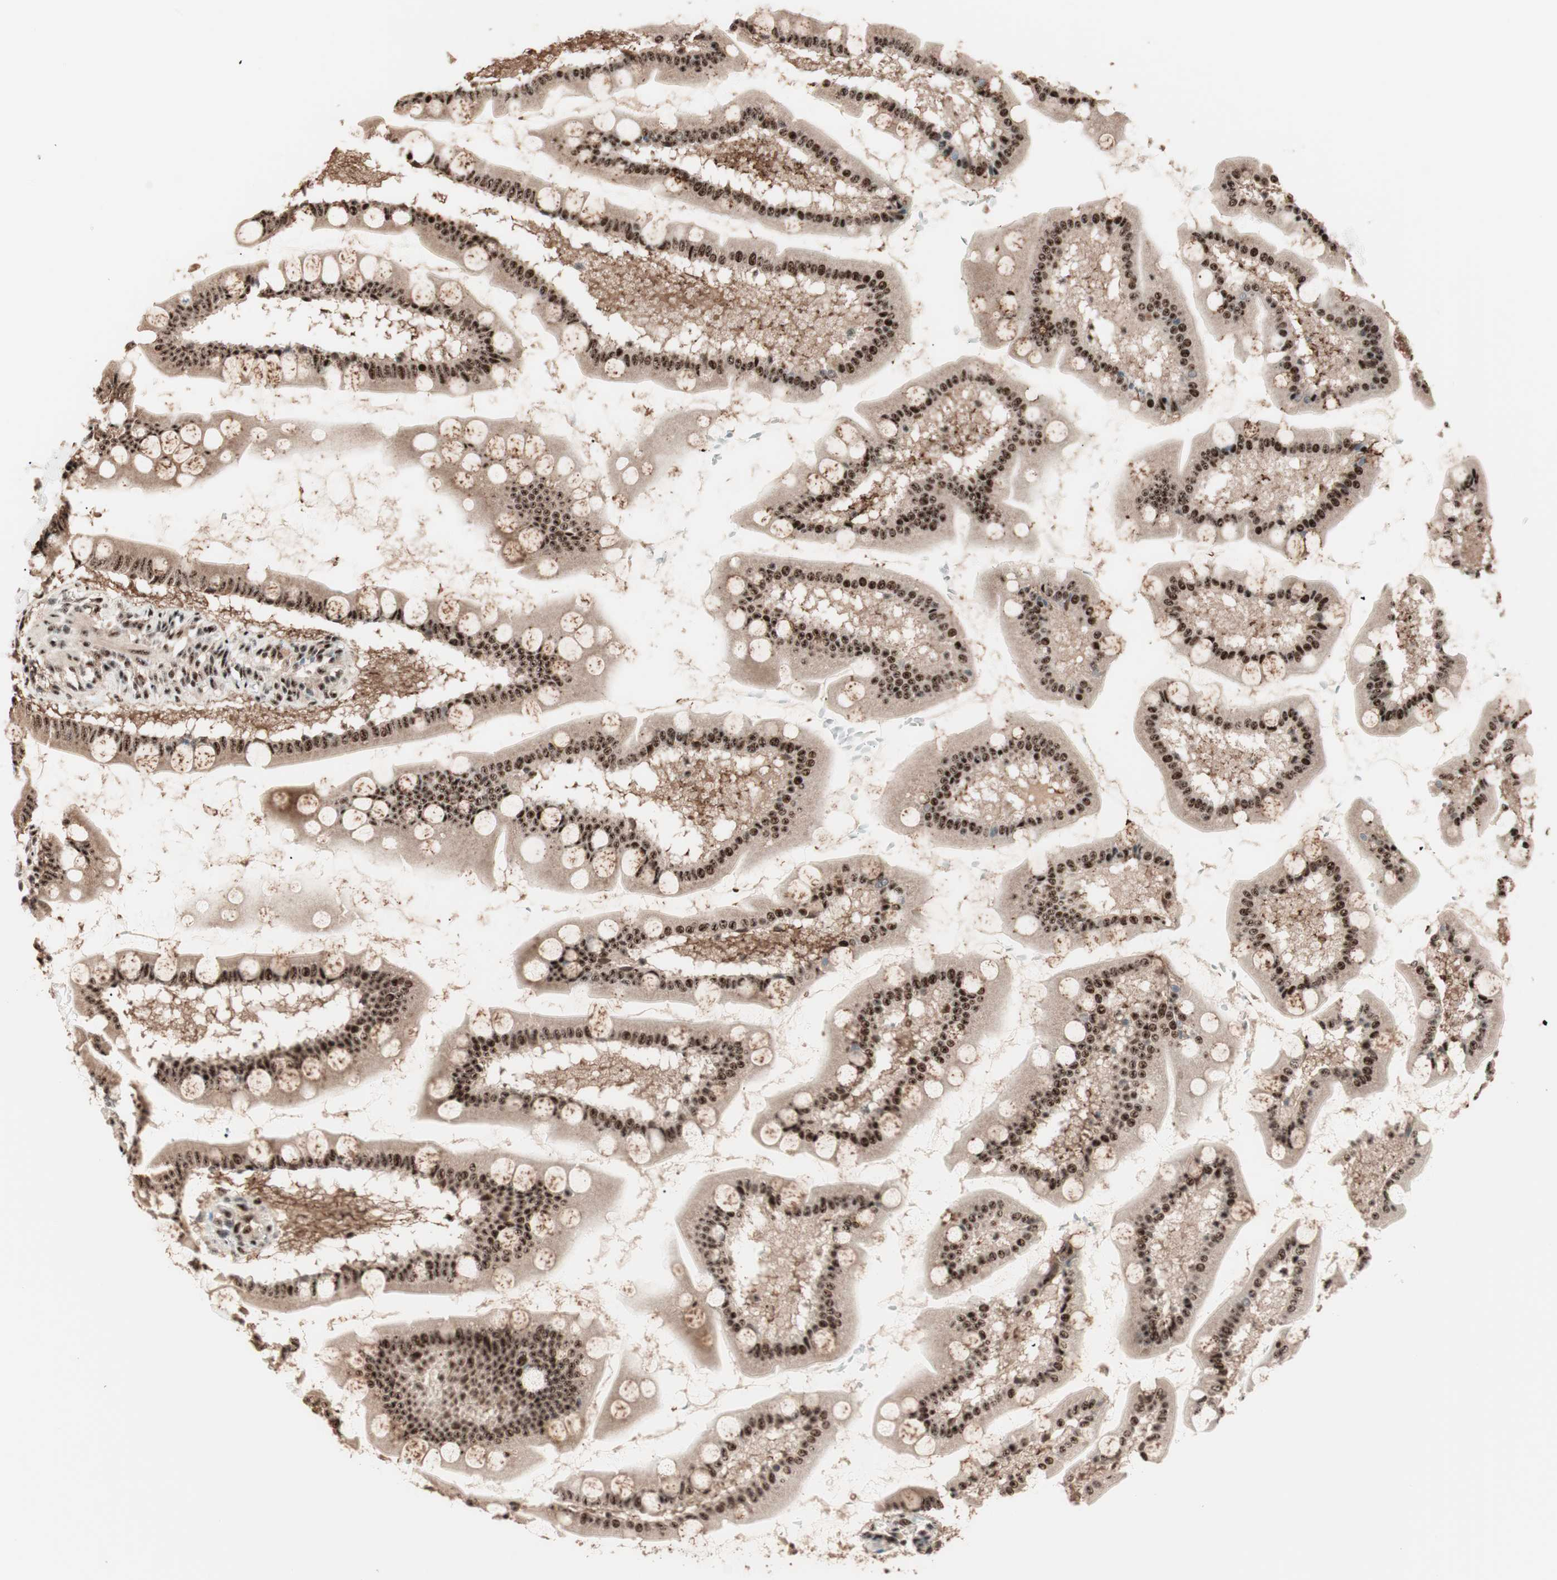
{"staining": {"intensity": "strong", "quantity": ">75%", "location": "cytoplasmic/membranous,nuclear"}, "tissue": "small intestine", "cell_type": "Glandular cells", "image_type": "normal", "snomed": [{"axis": "morphology", "description": "Normal tissue, NOS"}, {"axis": "topography", "description": "Small intestine"}], "caption": "This photomicrograph reveals normal small intestine stained with immunohistochemistry (IHC) to label a protein in brown. The cytoplasmic/membranous,nuclear of glandular cells show strong positivity for the protein. Nuclei are counter-stained blue.", "gene": "NR5A2", "patient": {"sex": "male", "age": 41}}